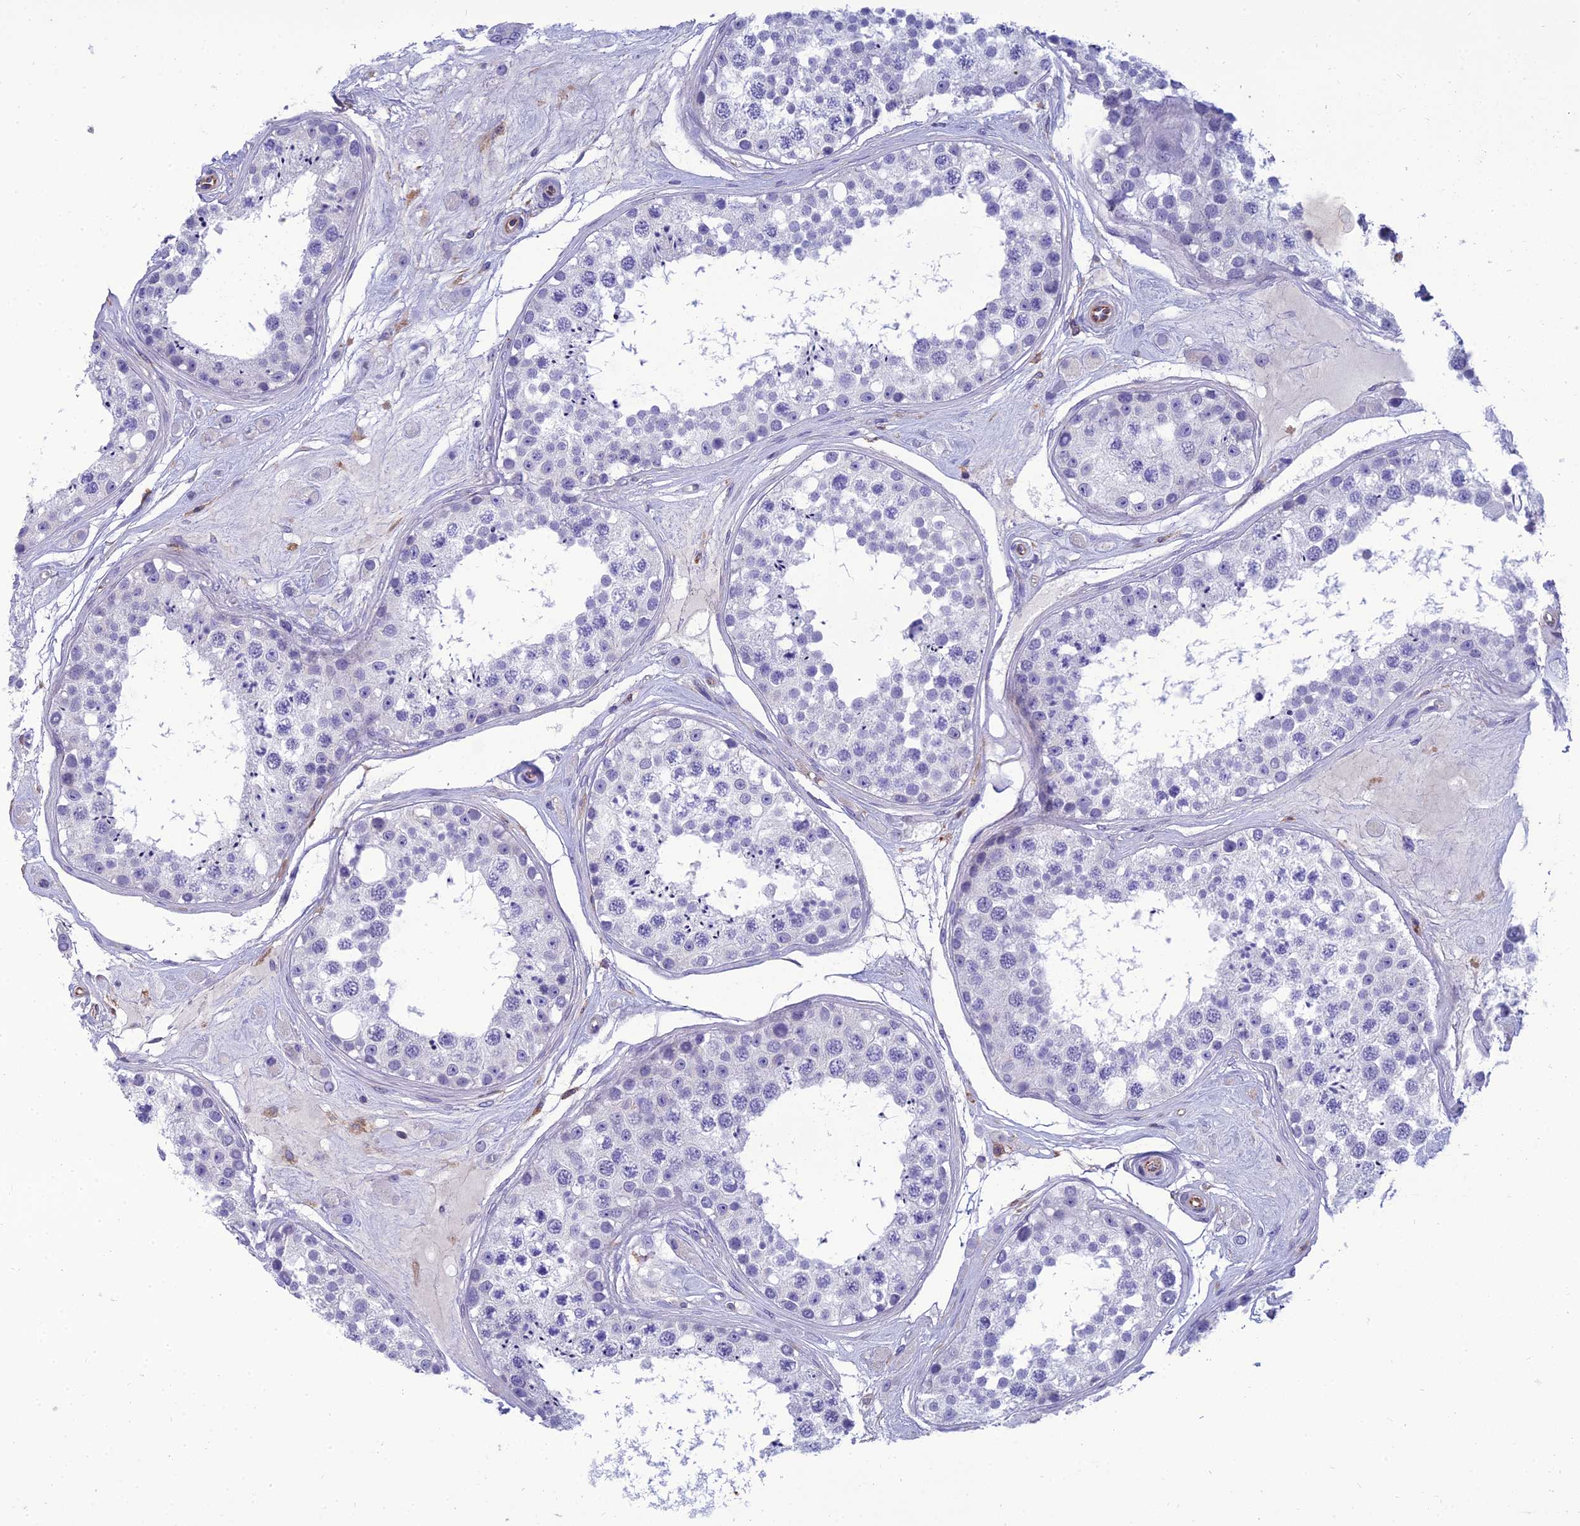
{"staining": {"intensity": "negative", "quantity": "none", "location": "none"}, "tissue": "testis", "cell_type": "Cells in seminiferous ducts", "image_type": "normal", "snomed": [{"axis": "morphology", "description": "Normal tissue, NOS"}, {"axis": "topography", "description": "Testis"}], "caption": "This is a photomicrograph of immunohistochemistry staining of unremarkable testis, which shows no staining in cells in seminiferous ducts.", "gene": "PPP1R18", "patient": {"sex": "male", "age": 25}}